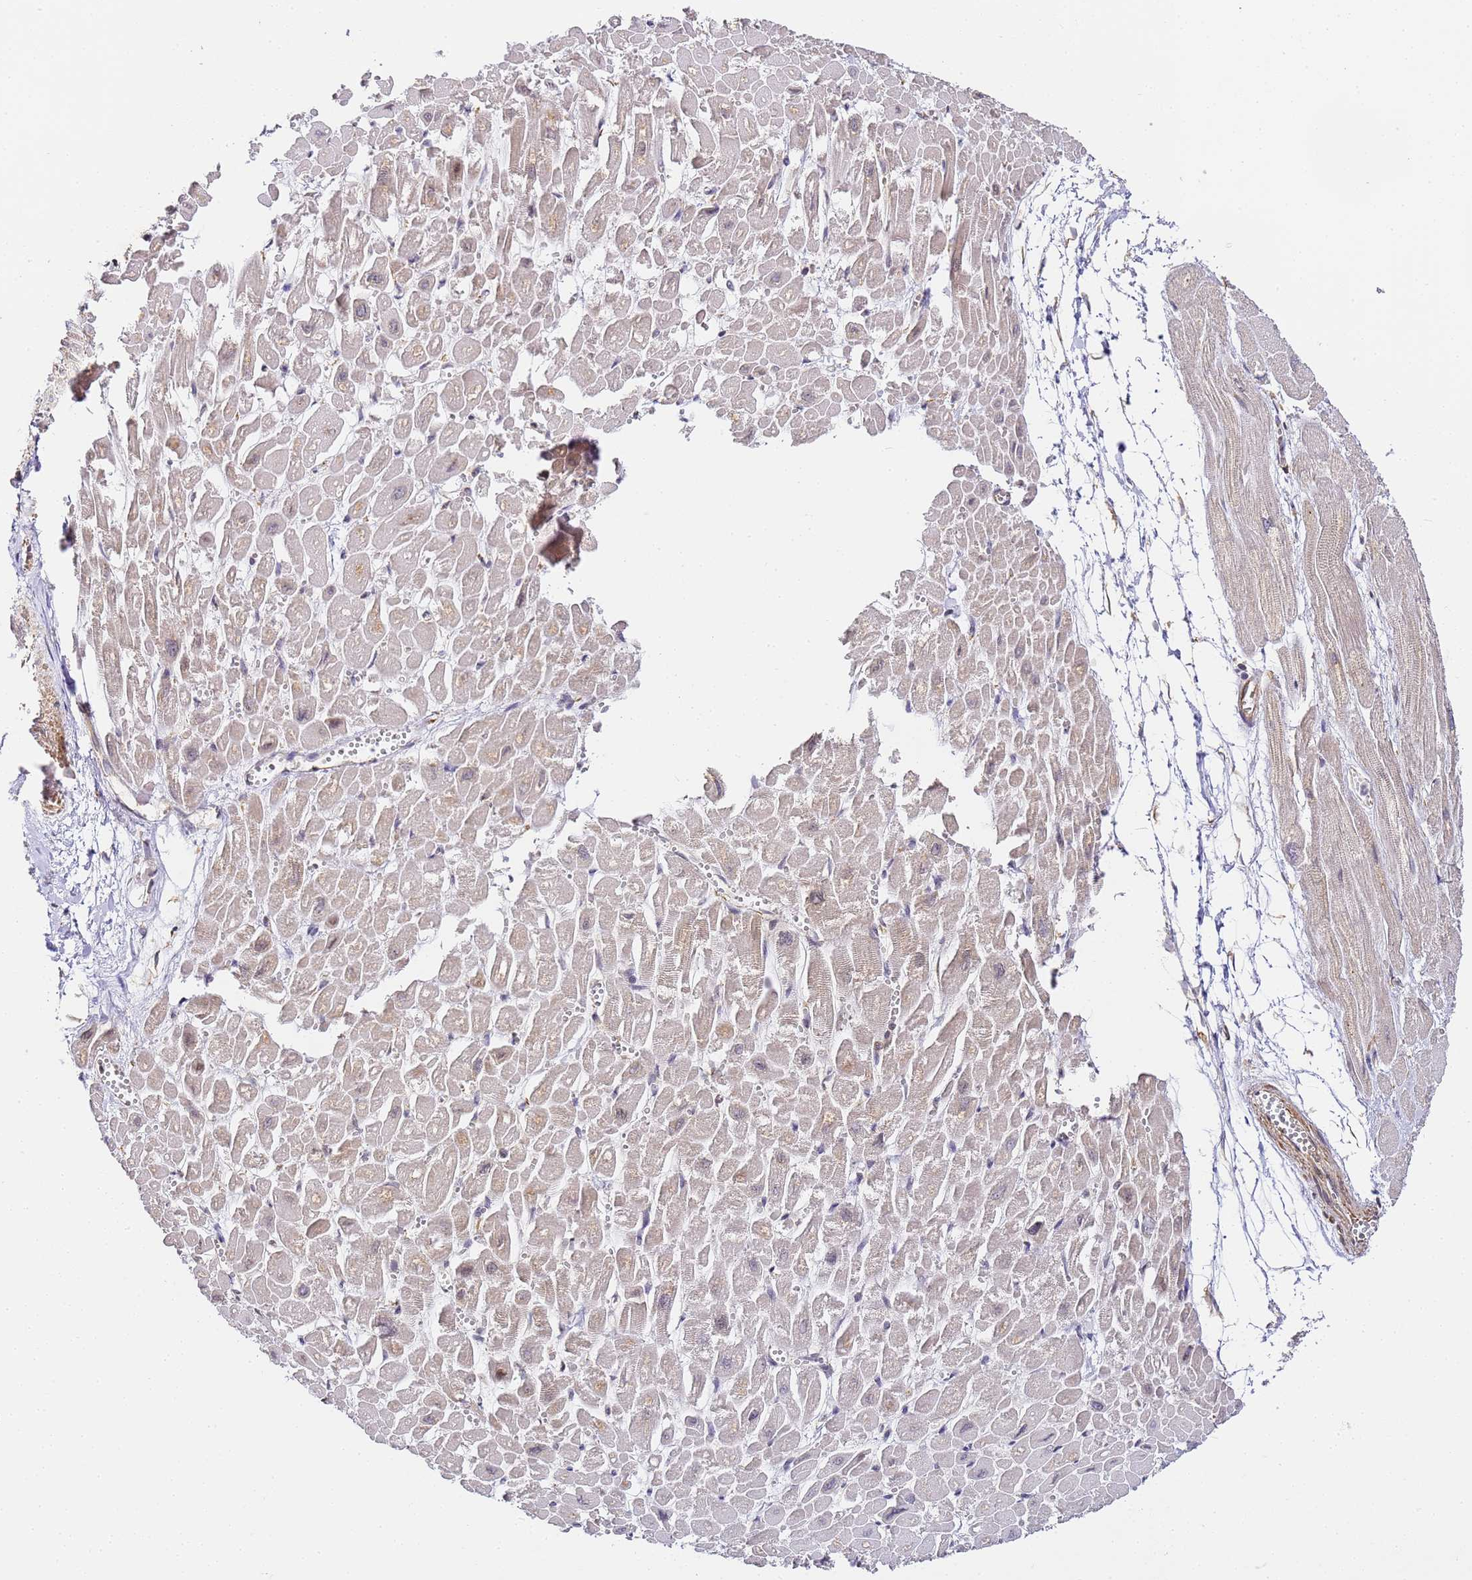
{"staining": {"intensity": "weak", "quantity": "<25%", "location": "cytoplasmic/membranous"}, "tissue": "heart muscle", "cell_type": "Cardiomyocytes", "image_type": "normal", "snomed": [{"axis": "morphology", "description": "Normal tissue, NOS"}, {"axis": "topography", "description": "Heart"}], "caption": "Cardiomyocytes are negative for protein expression in unremarkable human heart muscle. (Immunohistochemistry (ihc), brightfield microscopy, high magnification).", "gene": "RPL13A", "patient": {"sex": "male", "age": 54}}